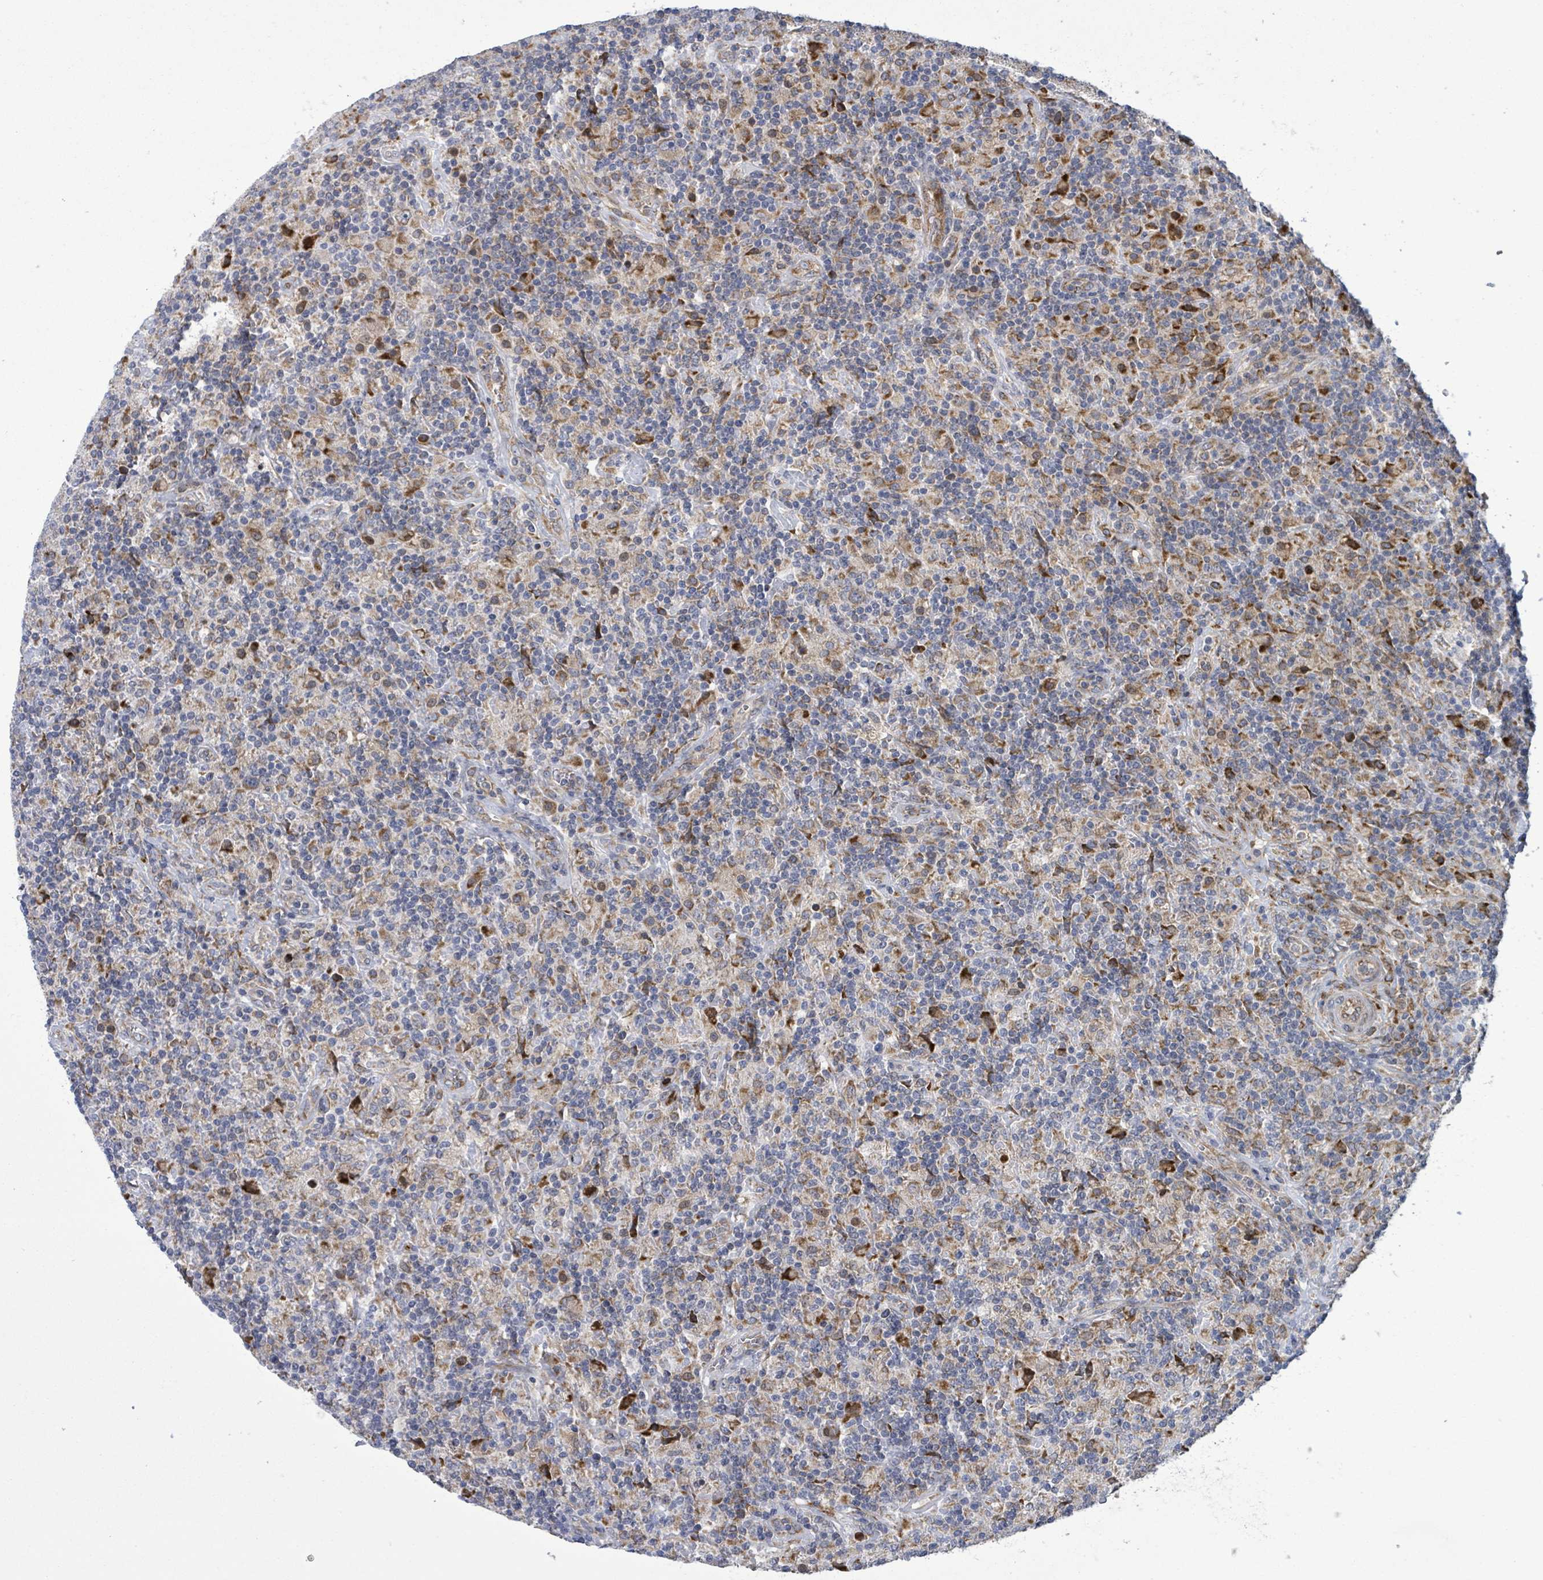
{"staining": {"intensity": "strong", "quantity": "25%-75%", "location": "cytoplasmic/membranous"}, "tissue": "lymphoma", "cell_type": "Tumor cells", "image_type": "cancer", "snomed": [{"axis": "morphology", "description": "Hodgkin's disease, NOS"}, {"axis": "topography", "description": "Lymph node"}], "caption": "Immunohistochemical staining of Hodgkin's disease displays strong cytoplasmic/membranous protein positivity in approximately 25%-75% of tumor cells.", "gene": "NOMO1", "patient": {"sex": "male", "age": 70}}